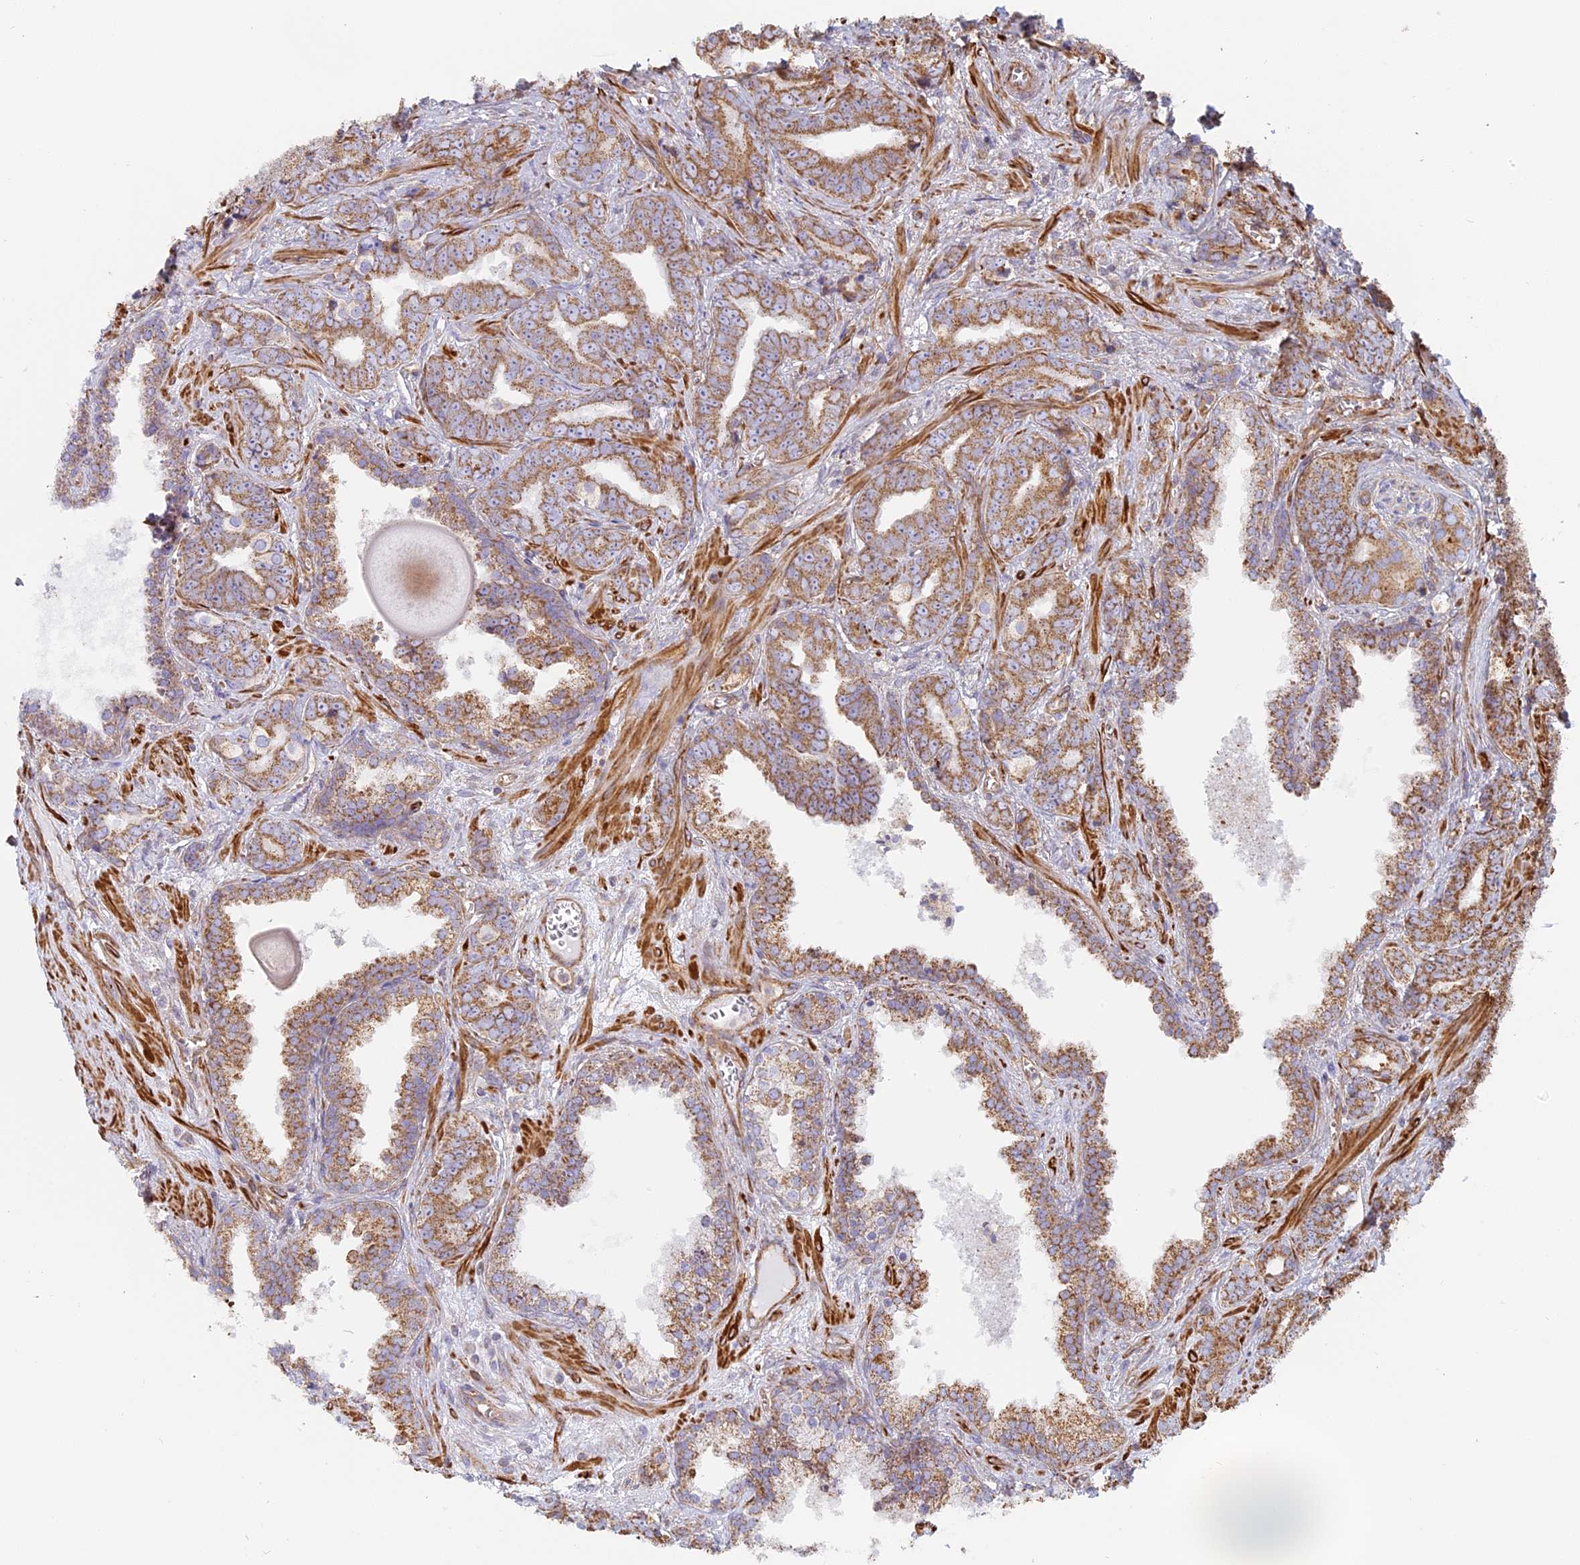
{"staining": {"intensity": "moderate", "quantity": "25%-75%", "location": "cytoplasmic/membranous"}, "tissue": "prostate cancer", "cell_type": "Tumor cells", "image_type": "cancer", "snomed": [{"axis": "morphology", "description": "Adenocarcinoma, High grade"}, {"axis": "topography", "description": "Prostate"}], "caption": "DAB (3,3'-diaminobenzidine) immunohistochemical staining of human prostate cancer (adenocarcinoma (high-grade)) reveals moderate cytoplasmic/membranous protein staining in about 25%-75% of tumor cells. (brown staining indicates protein expression, while blue staining denotes nuclei).", "gene": "DDA1", "patient": {"sex": "male", "age": 67}}